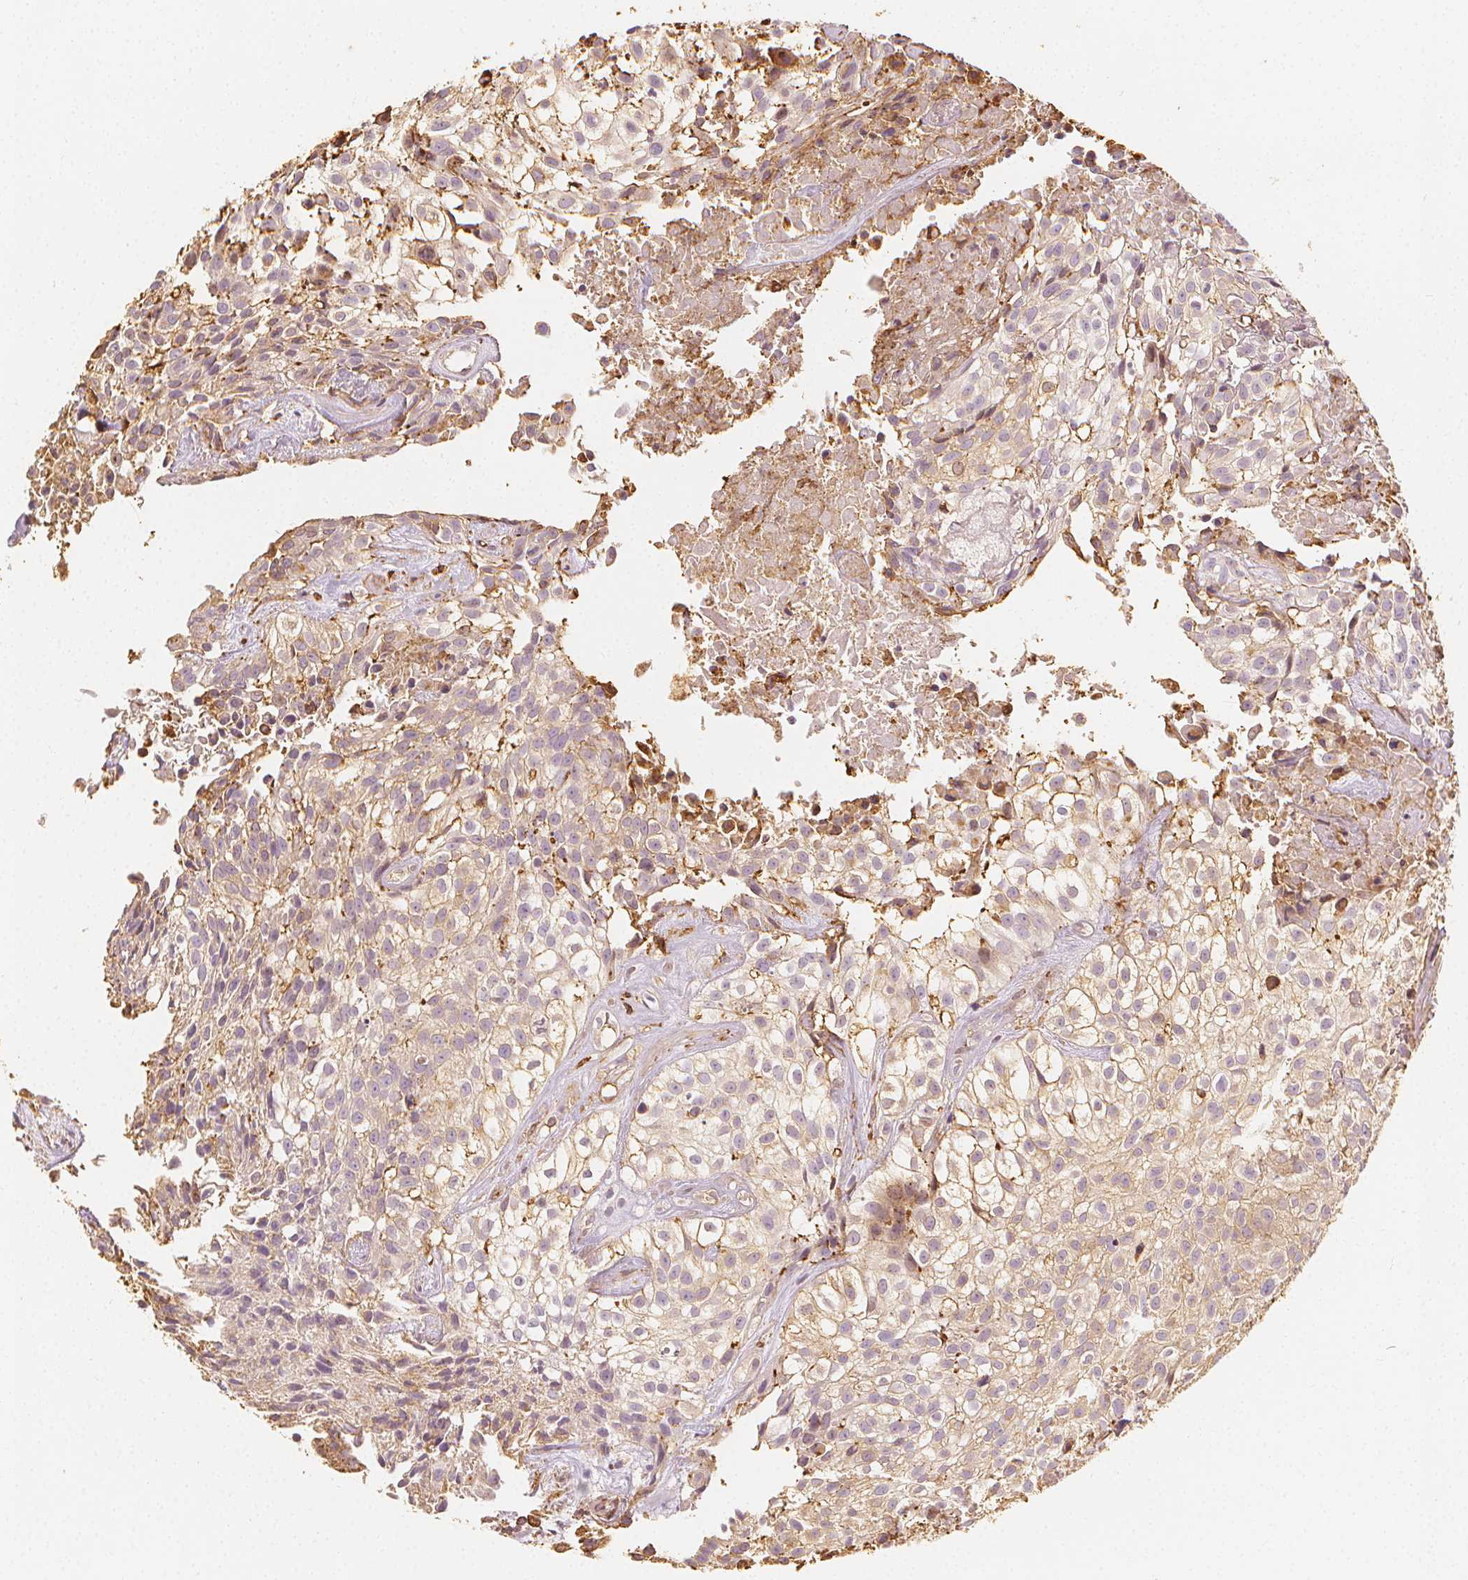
{"staining": {"intensity": "weak", "quantity": "25%-75%", "location": "cytoplasmic/membranous"}, "tissue": "urothelial cancer", "cell_type": "Tumor cells", "image_type": "cancer", "snomed": [{"axis": "morphology", "description": "Urothelial carcinoma, High grade"}, {"axis": "topography", "description": "Urinary bladder"}], "caption": "Immunohistochemical staining of urothelial cancer demonstrates weak cytoplasmic/membranous protein positivity in approximately 25%-75% of tumor cells. (IHC, brightfield microscopy, high magnification).", "gene": "ARHGAP26", "patient": {"sex": "male", "age": 56}}